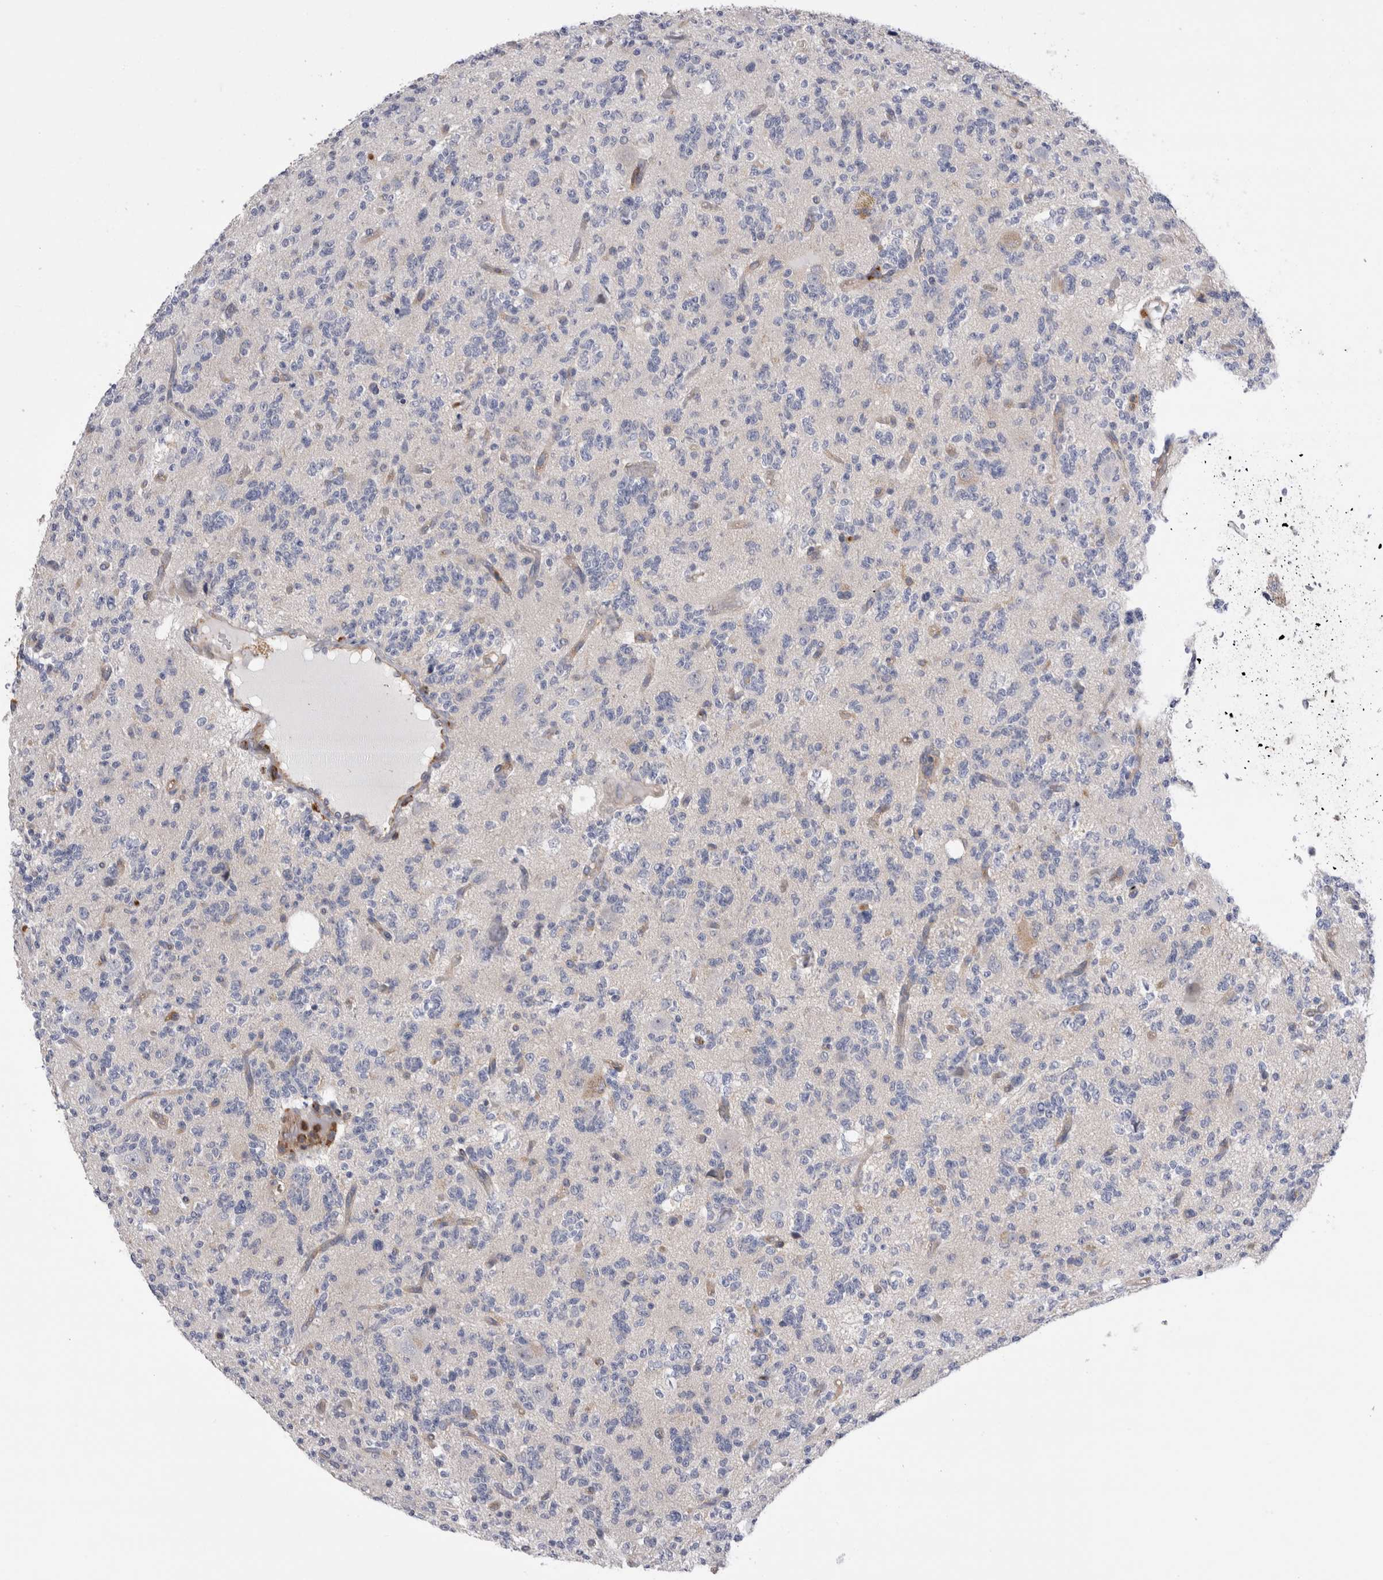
{"staining": {"intensity": "negative", "quantity": "none", "location": "none"}, "tissue": "glioma", "cell_type": "Tumor cells", "image_type": "cancer", "snomed": [{"axis": "morphology", "description": "Glioma, malignant, High grade"}, {"axis": "topography", "description": "Brain"}], "caption": "Malignant glioma (high-grade) stained for a protein using immunohistochemistry exhibits no positivity tumor cells.", "gene": "RAB11FIP1", "patient": {"sex": "female", "age": 62}}